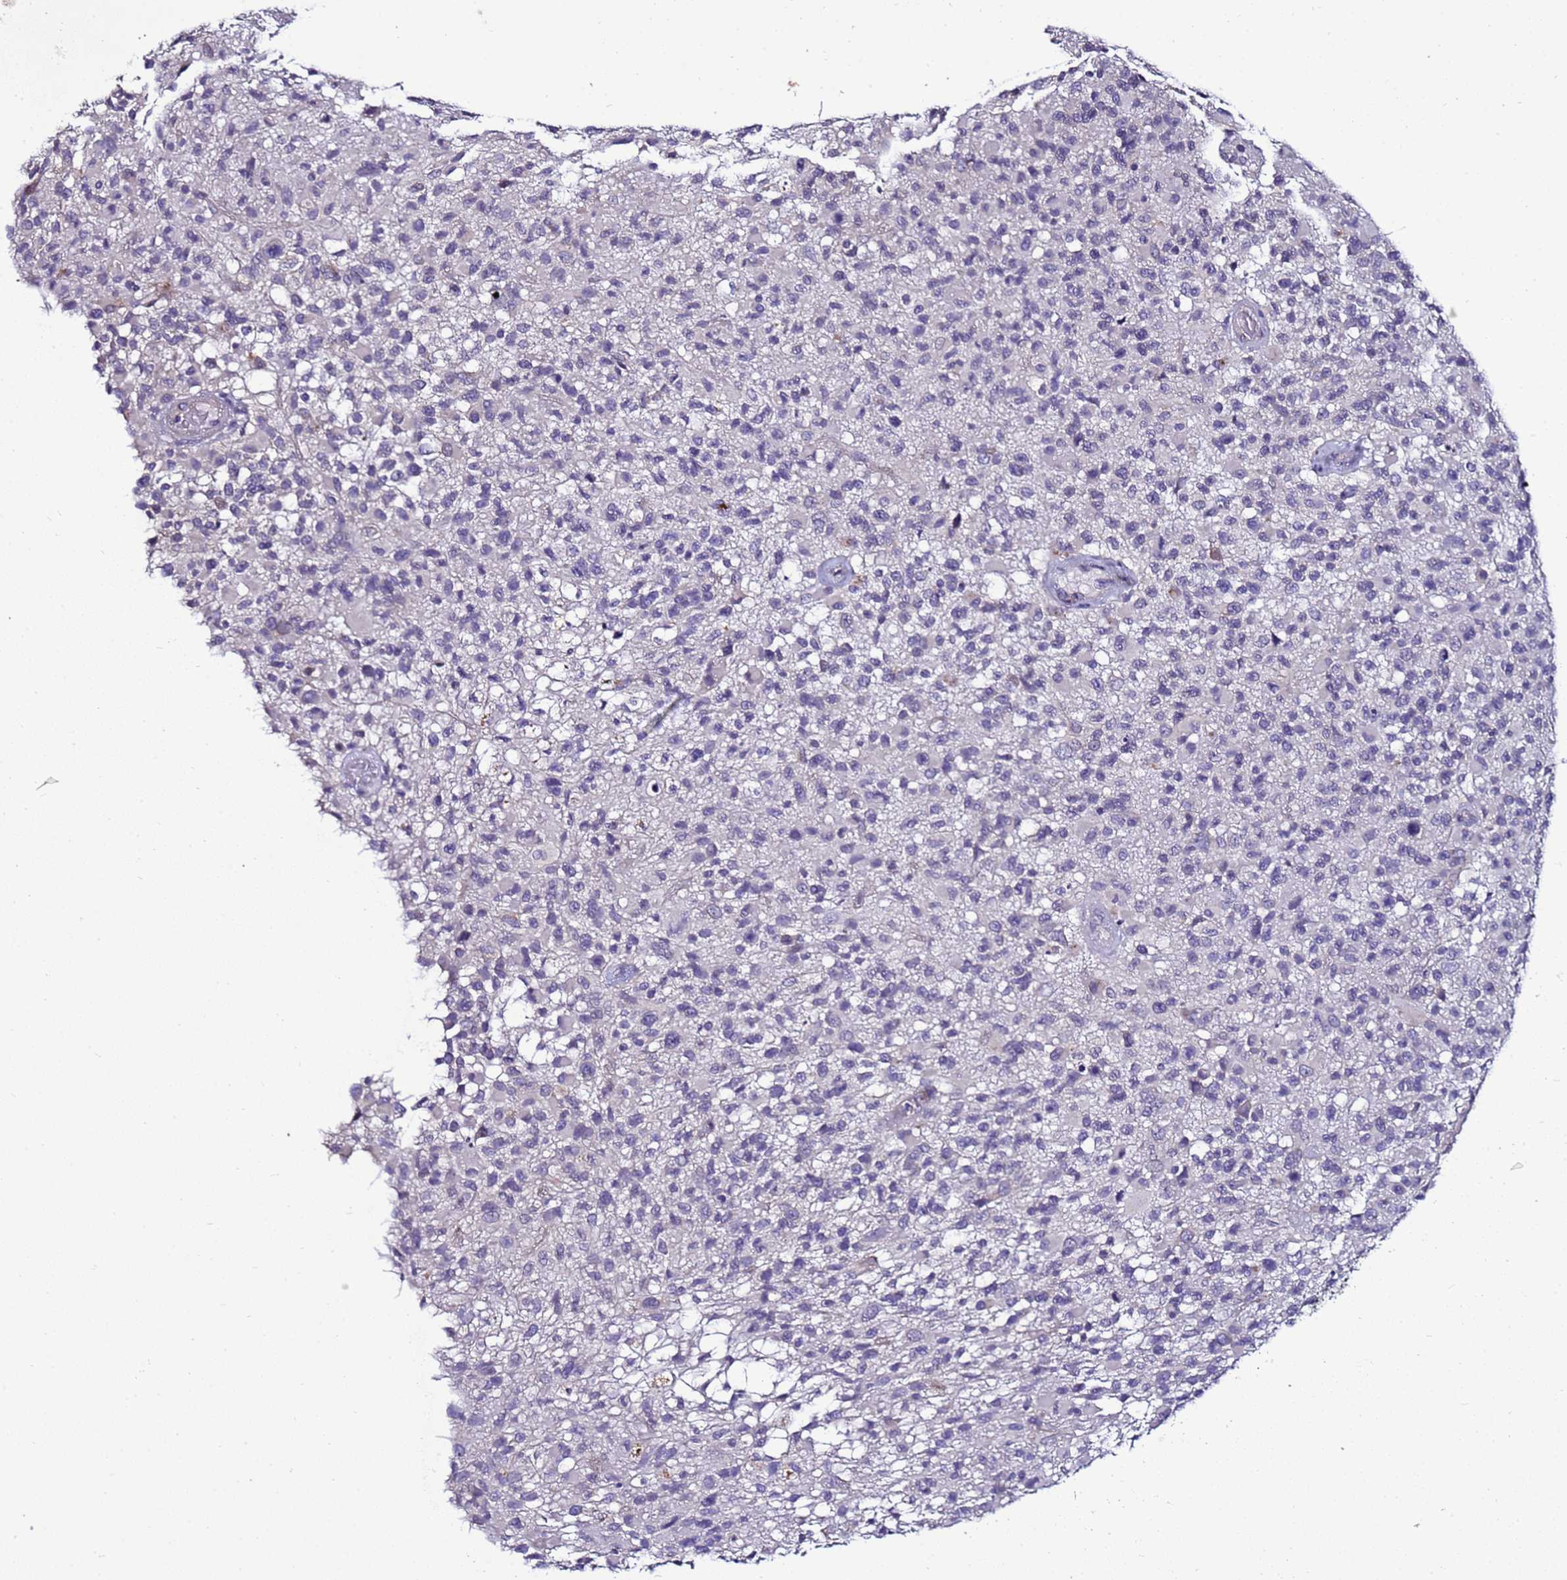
{"staining": {"intensity": "negative", "quantity": "none", "location": "none"}, "tissue": "glioma", "cell_type": "Tumor cells", "image_type": "cancer", "snomed": [{"axis": "morphology", "description": "Glioma, malignant, High grade"}, {"axis": "morphology", "description": "Glioblastoma, NOS"}, {"axis": "topography", "description": "Brain"}], "caption": "Tumor cells show no significant expression in glioma. (IHC, brightfield microscopy, high magnification).", "gene": "FAM166B", "patient": {"sex": "male", "age": 60}}